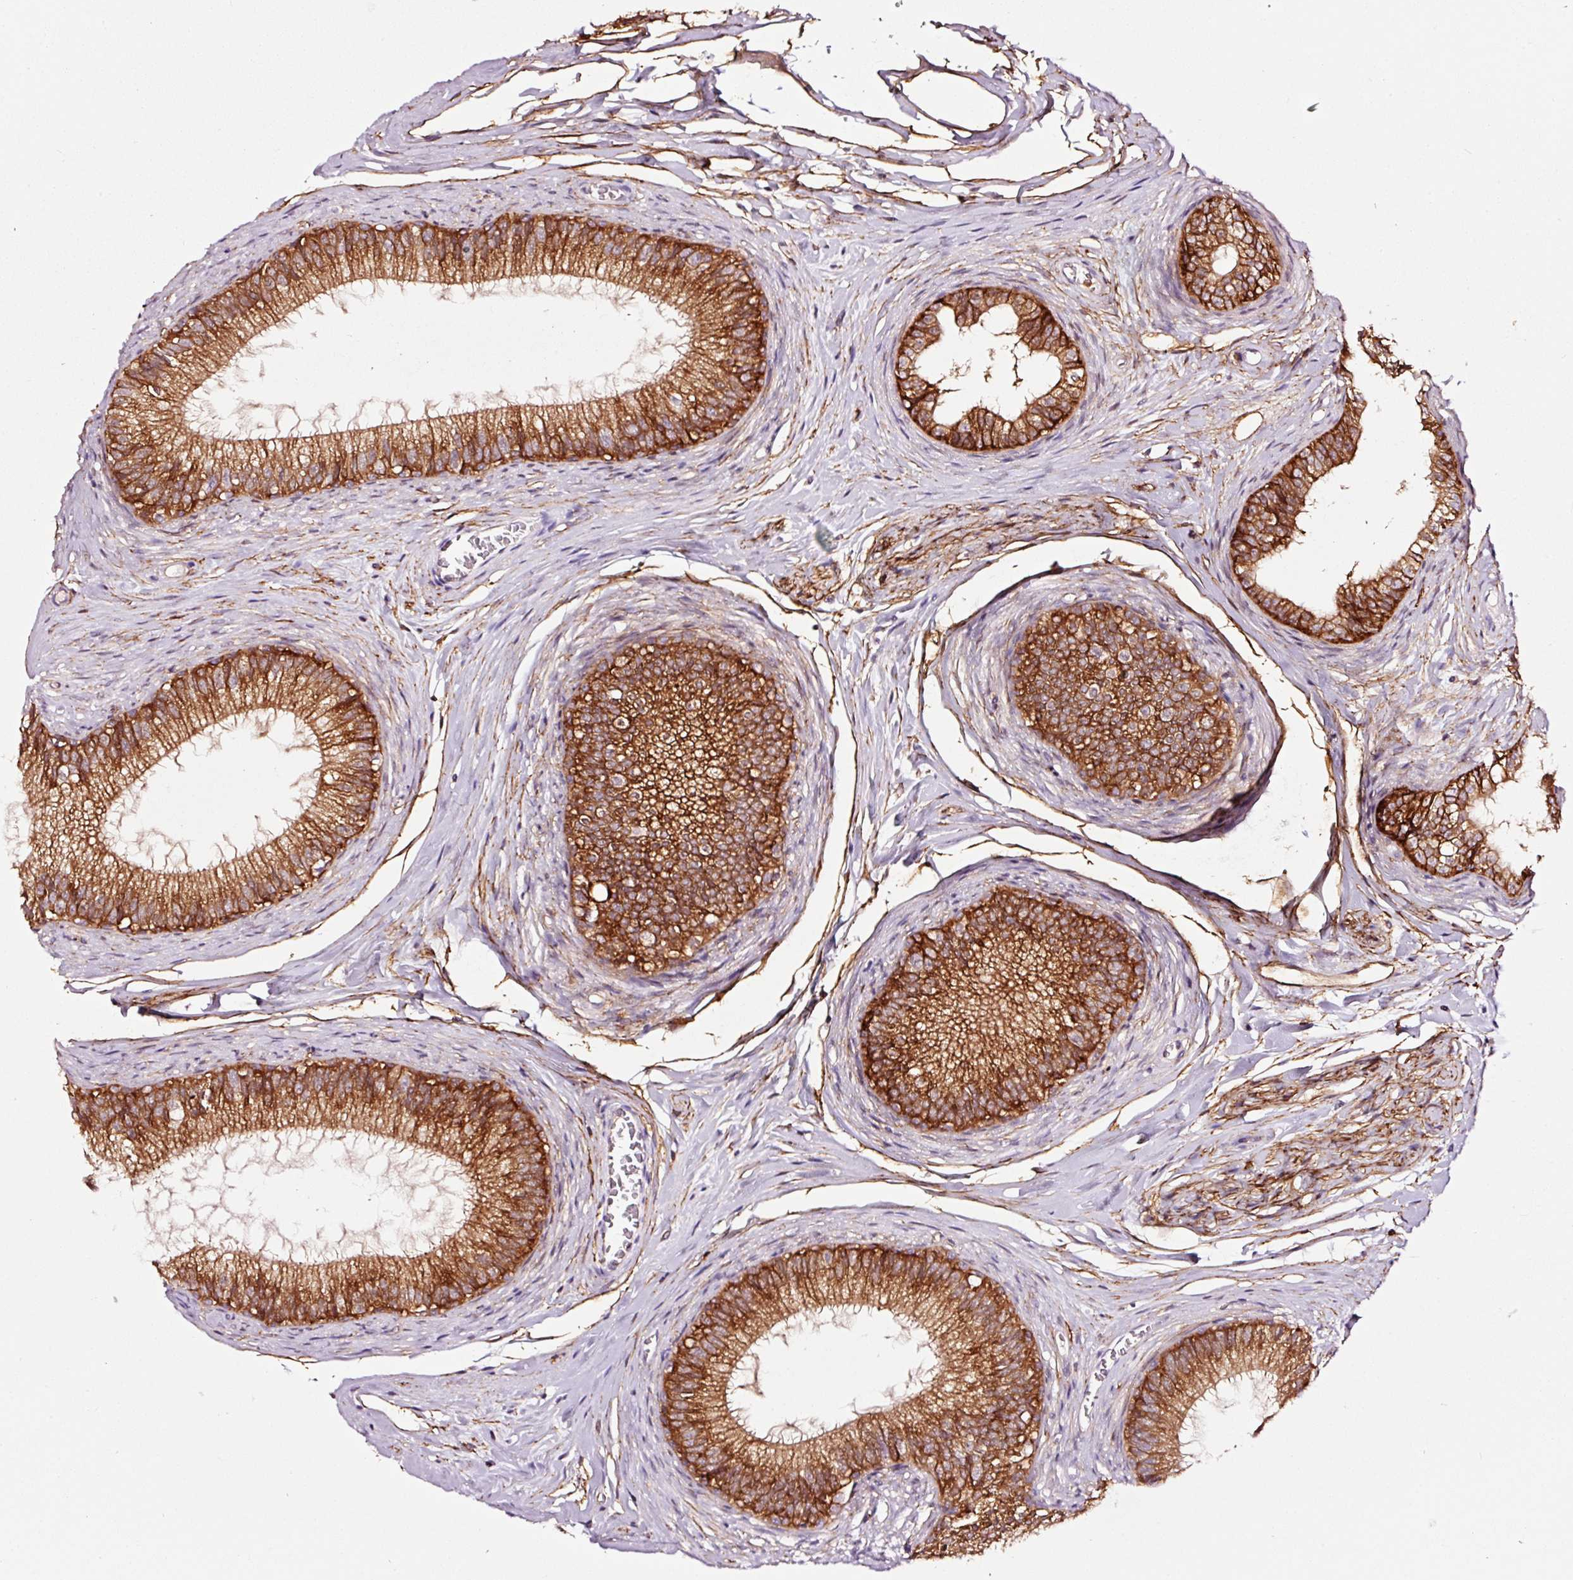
{"staining": {"intensity": "strong", "quantity": ">75%", "location": "cytoplasmic/membranous"}, "tissue": "epididymis", "cell_type": "Glandular cells", "image_type": "normal", "snomed": [{"axis": "morphology", "description": "Normal tissue, NOS"}, {"axis": "topography", "description": "Epididymis"}], "caption": "IHC (DAB) staining of unremarkable epididymis demonstrates strong cytoplasmic/membranous protein expression in approximately >75% of glandular cells.", "gene": "ADD3", "patient": {"sex": "male", "age": 25}}